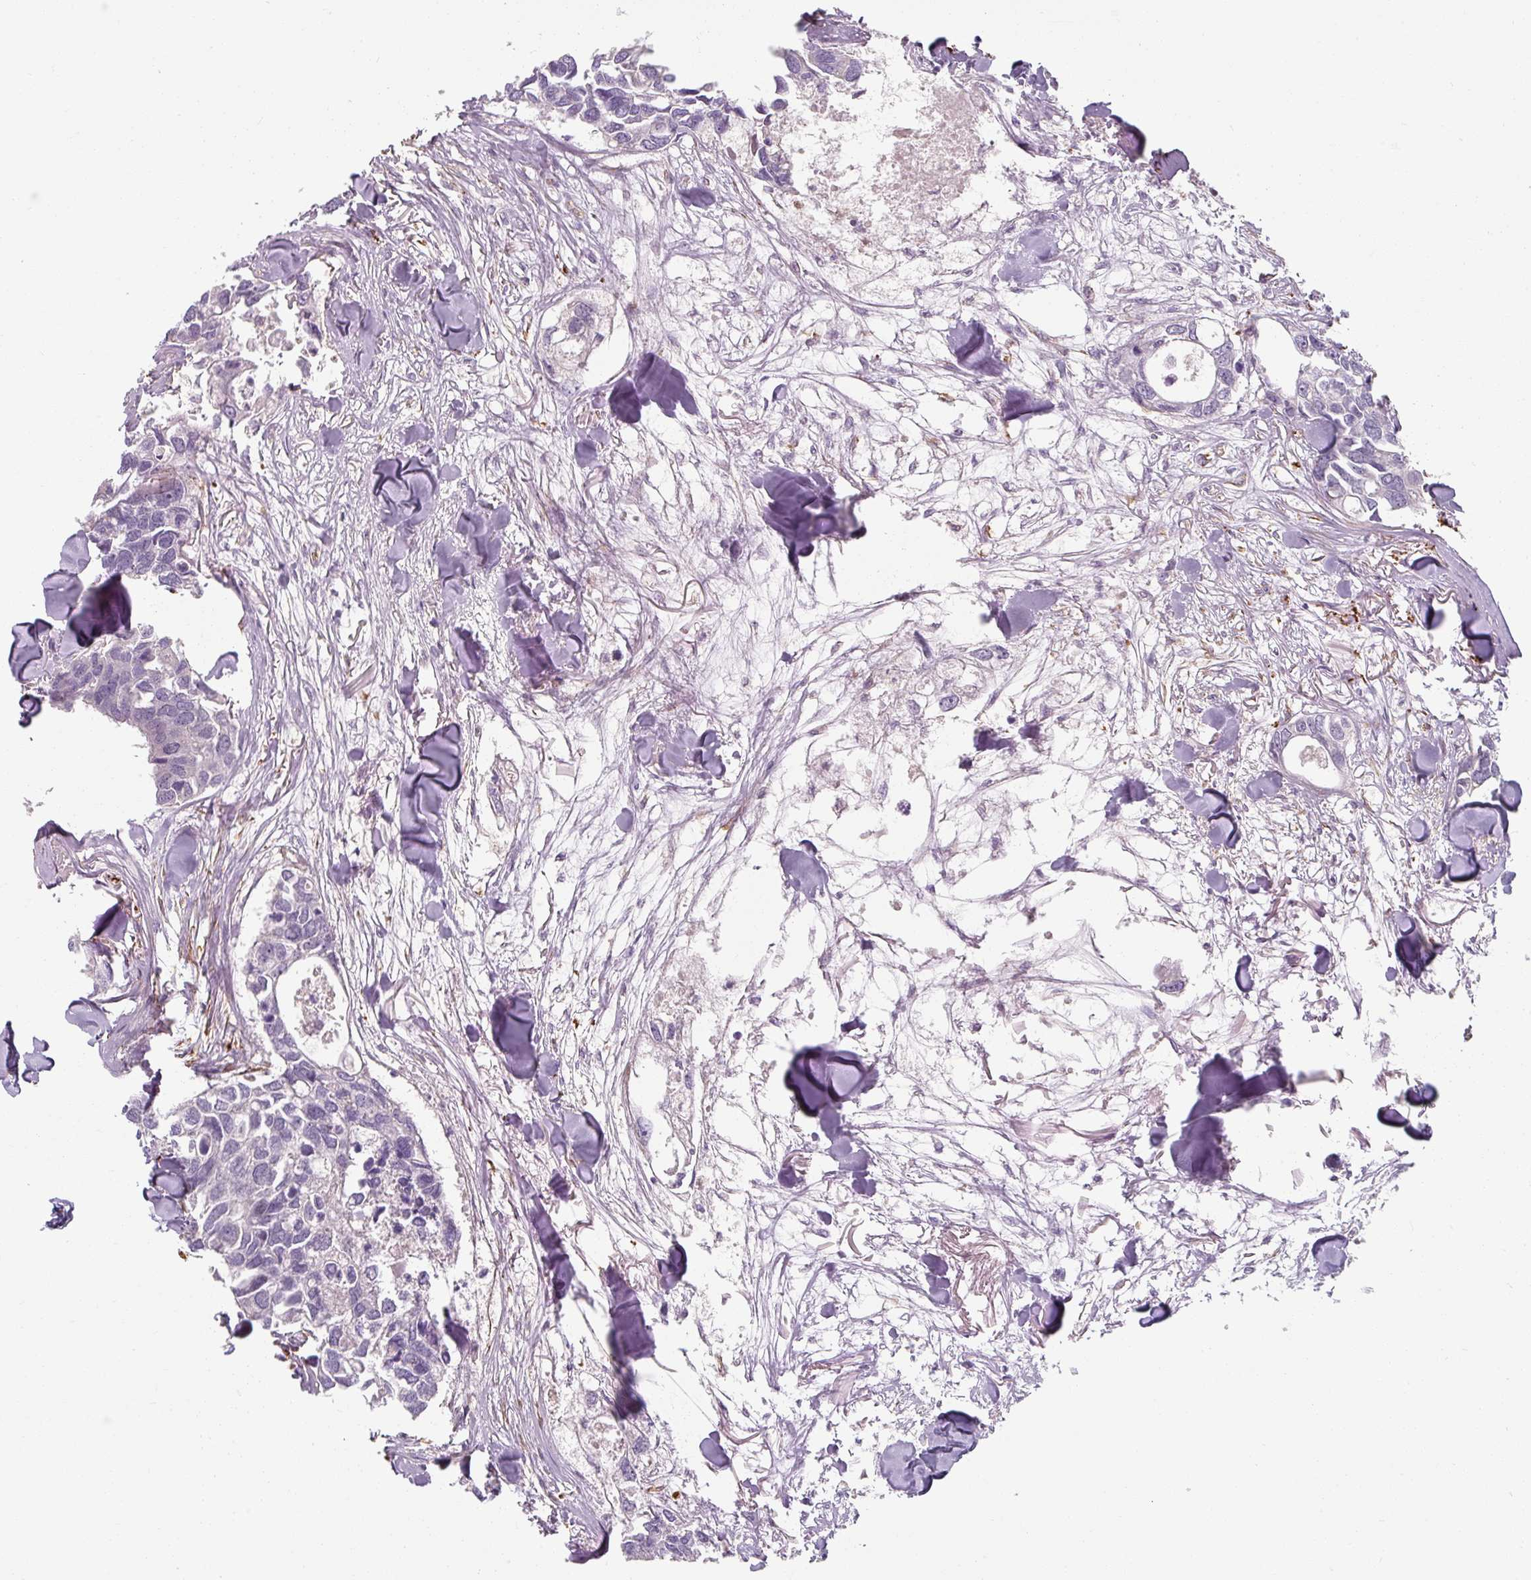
{"staining": {"intensity": "negative", "quantity": "none", "location": "none"}, "tissue": "breast cancer", "cell_type": "Tumor cells", "image_type": "cancer", "snomed": [{"axis": "morphology", "description": "Duct carcinoma"}, {"axis": "topography", "description": "Breast"}], "caption": "High power microscopy histopathology image of an immunohistochemistry micrograph of breast cancer, revealing no significant expression in tumor cells.", "gene": "MRPS5", "patient": {"sex": "female", "age": 83}}